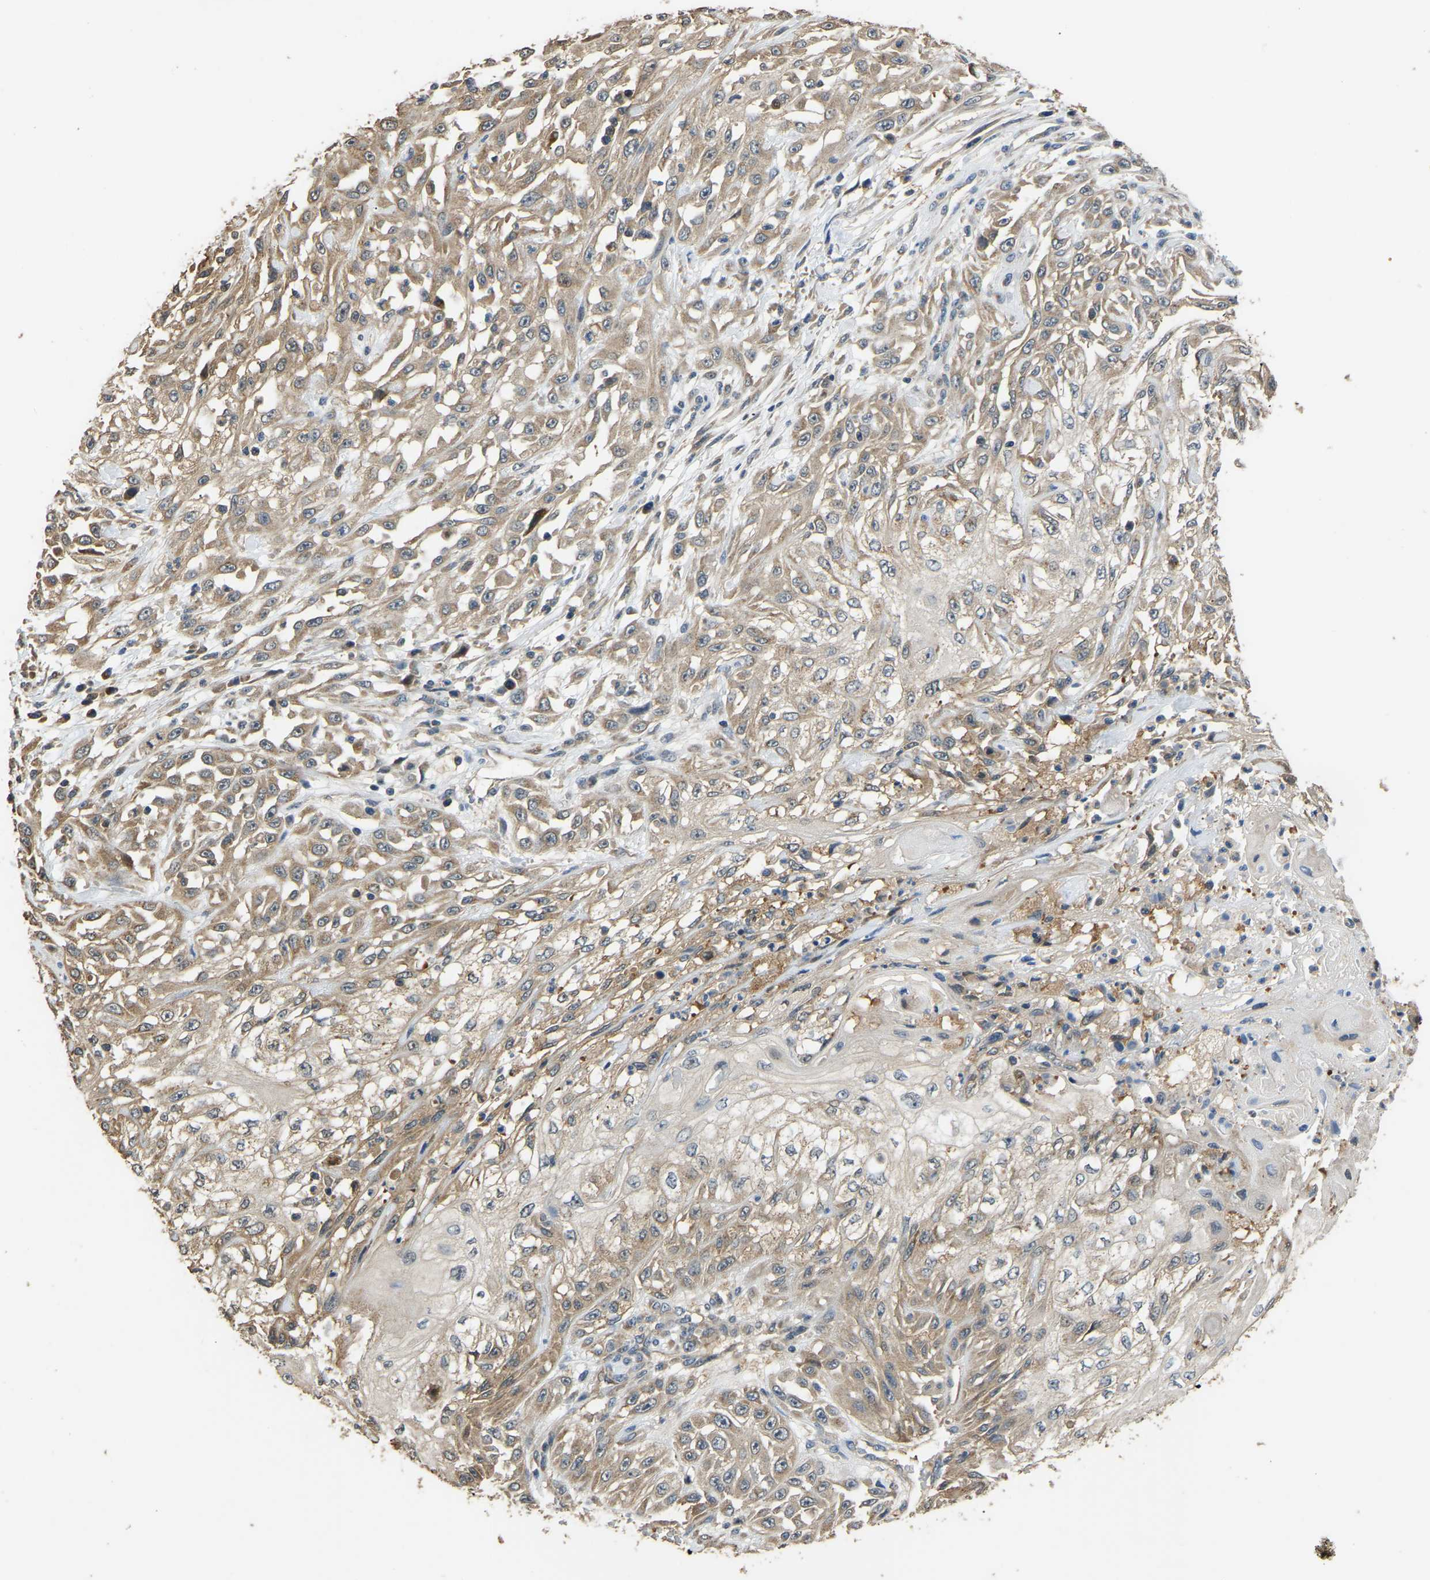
{"staining": {"intensity": "moderate", "quantity": ">75%", "location": "cytoplasmic/membranous"}, "tissue": "skin cancer", "cell_type": "Tumor cells", "image_type": "cancer", "snomed": [{"axis": "morphology", "description": "Squamous cell carcinoma, NOS"}, {"axis": "morphology", "description": "Squamous cell carcinoma, metastatic, NOS"}, {"axis": "topography", "description": "Skin"}, {"axis": "topography", "description": "Lymph node"}], "caption": "Metastatic squamous cell carcinoma (skin) stained for a protein (brown) displays moderate cytoplasmic/membranous positive staining in about >75% of tumor cells.", "gene": "TUFM", "patient": {"sex": "male", "age": 75}}